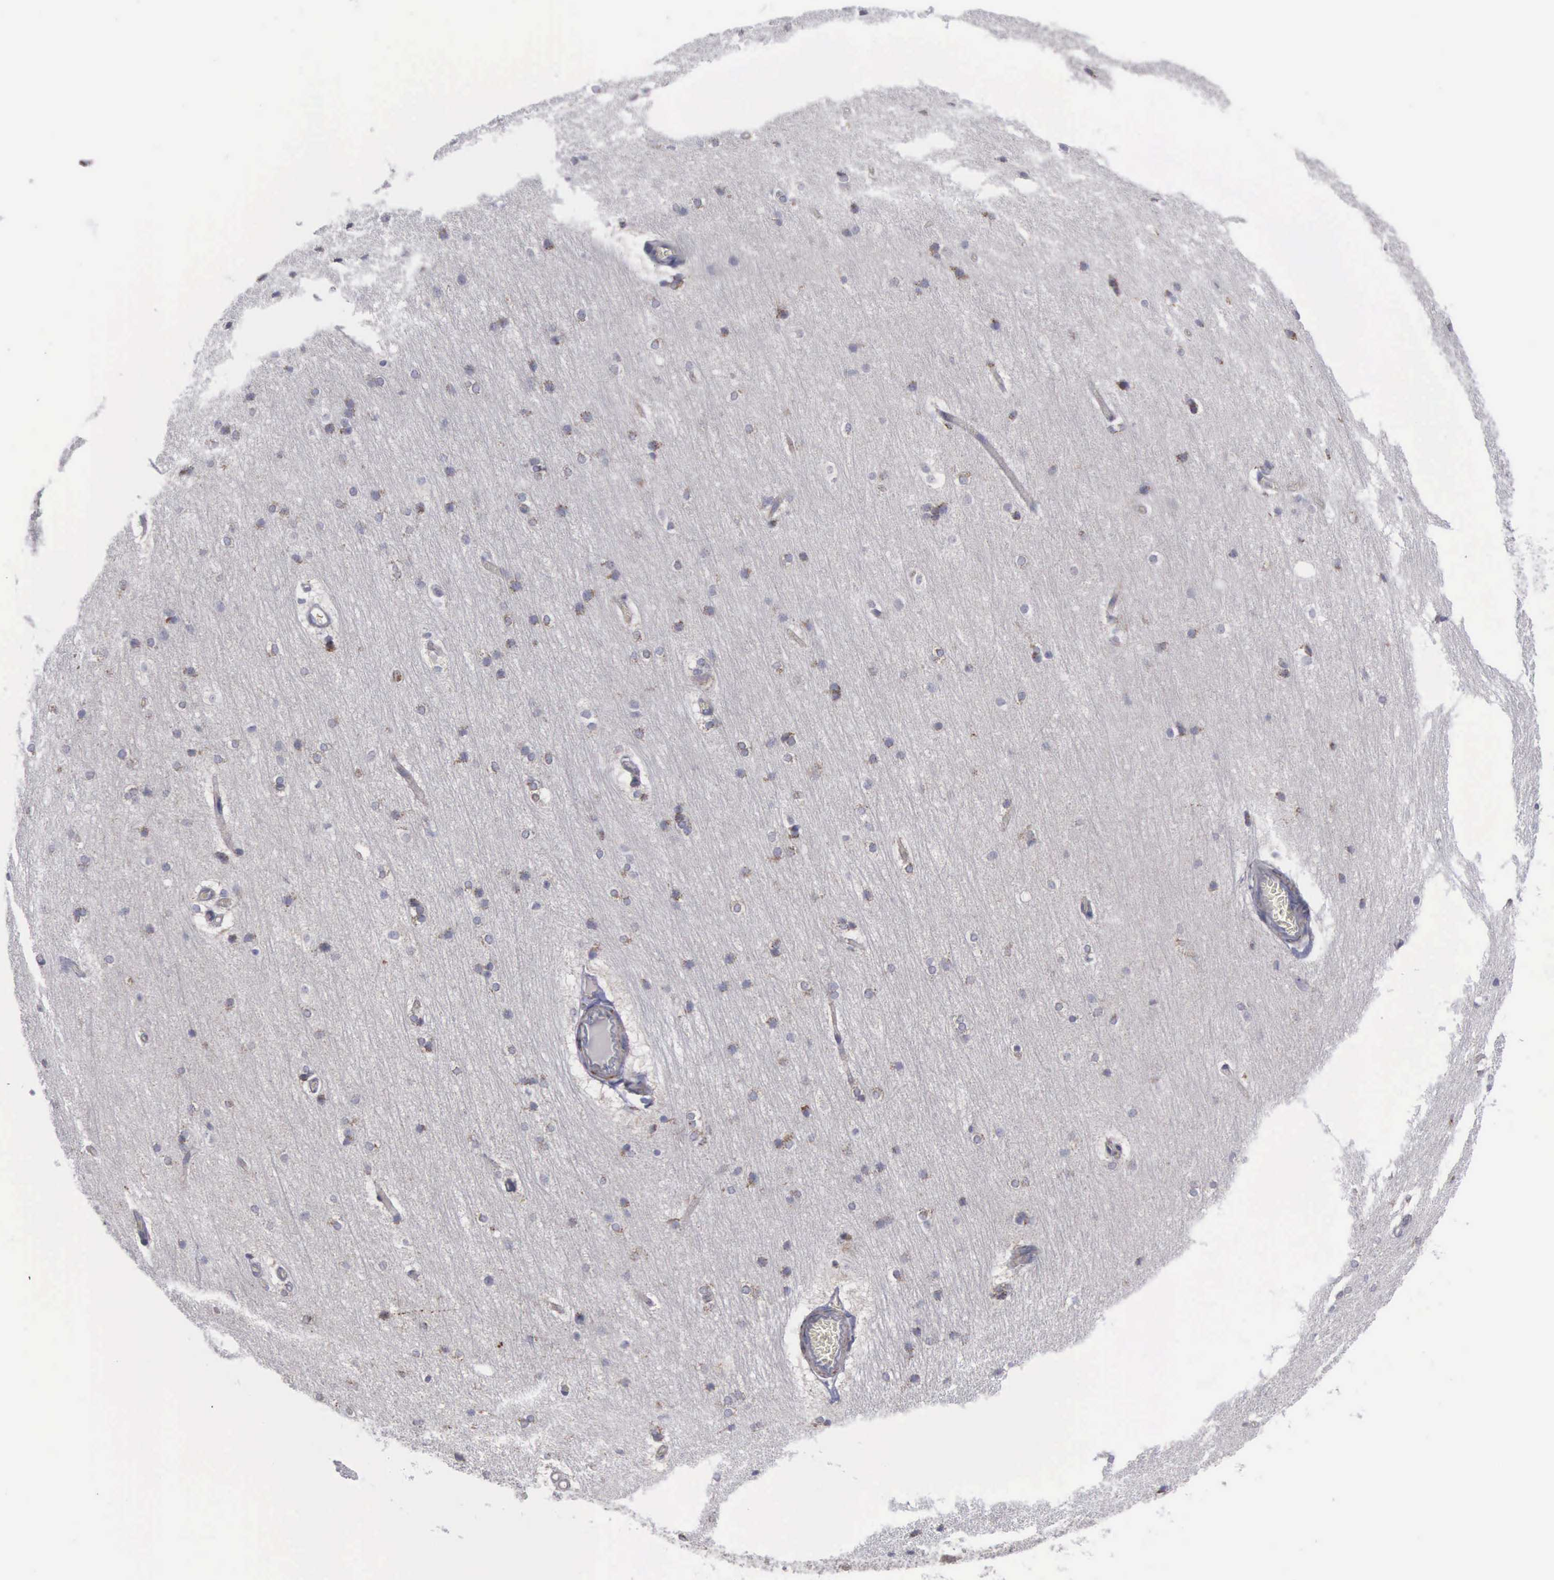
{"staining": {"intensity": "negative", "quantity": "none", "location": "none"}, "tissue": "cerebral cortex", "cell_type": "Endothelial cells", "image_type": "normal", "snomed": [{"axis": "morphology", "description": "Normal tissue, NOS"}, {"axis": "topography", "description": "Cerebral cortex"}, {"axis": "topography", "description": "Hippocampus"}], "caption": "Immunohistochemistry of normal cerebral cortex shows no expression in endothelial cells.", "gene": "APOOL", "patient": {"sex": "female", "age": 19}}